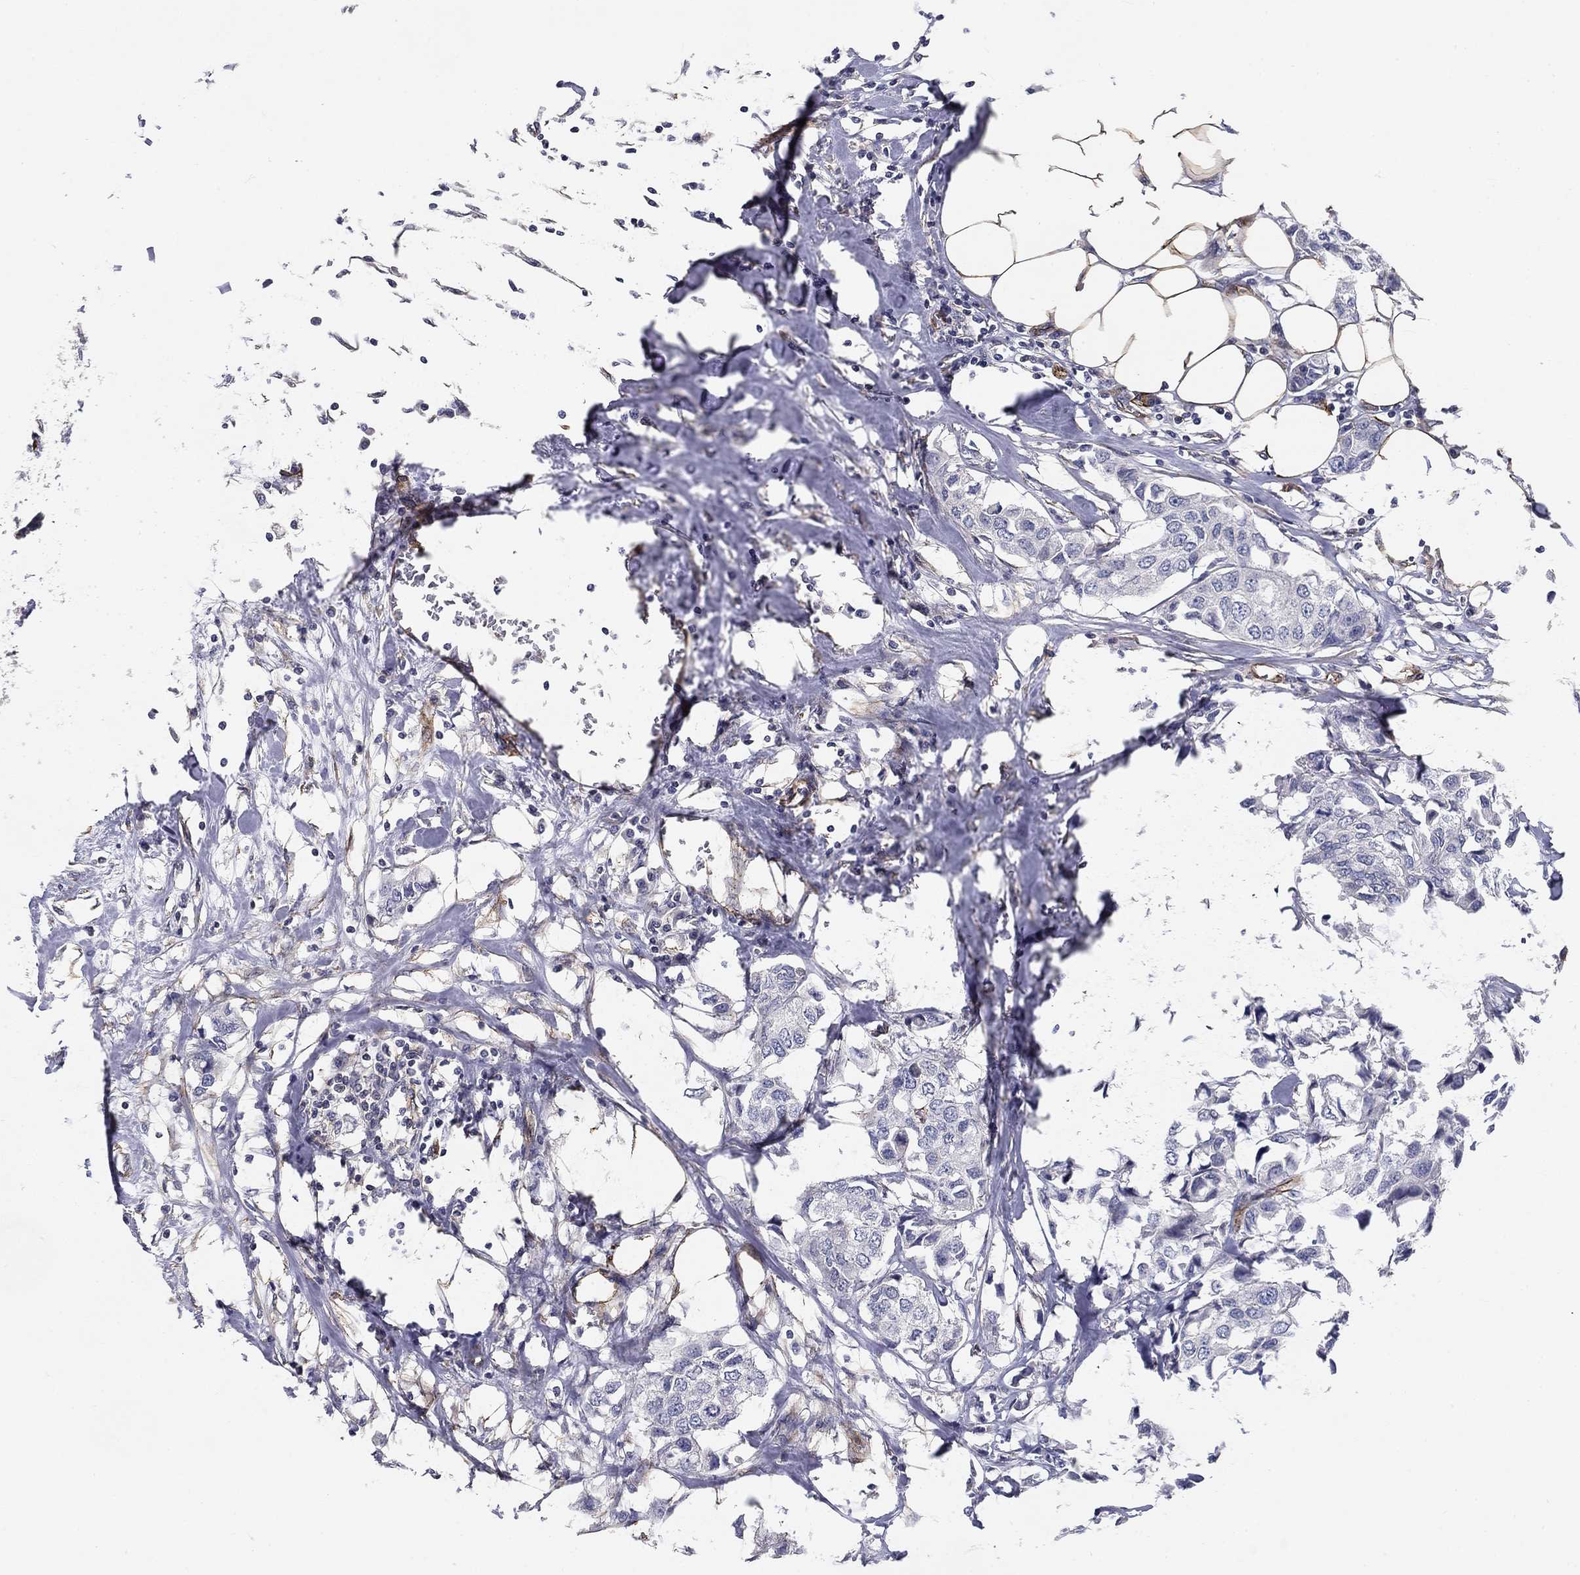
{"staining": {"intensity": "negative", "quantity": "none", "location": "none"}, "tissue": "breast cancer", "cell_type": "Tumor cells", "image_type": "cancer", "snomed": [{"axis": "morphology", "description": "Duct carcinoma"}, {"axis": "topography", "description": "Breast"}], "caption": "An IHC photomicrograph of breast cancer is shown. There is no staining in tumor cells of breast cancer. The staining is performed using DAB brown chromogen with nuclei counter-stained in using hematoxylin.", "gene": "SYNC", "patient": {"sex": "female", "age": 80}}